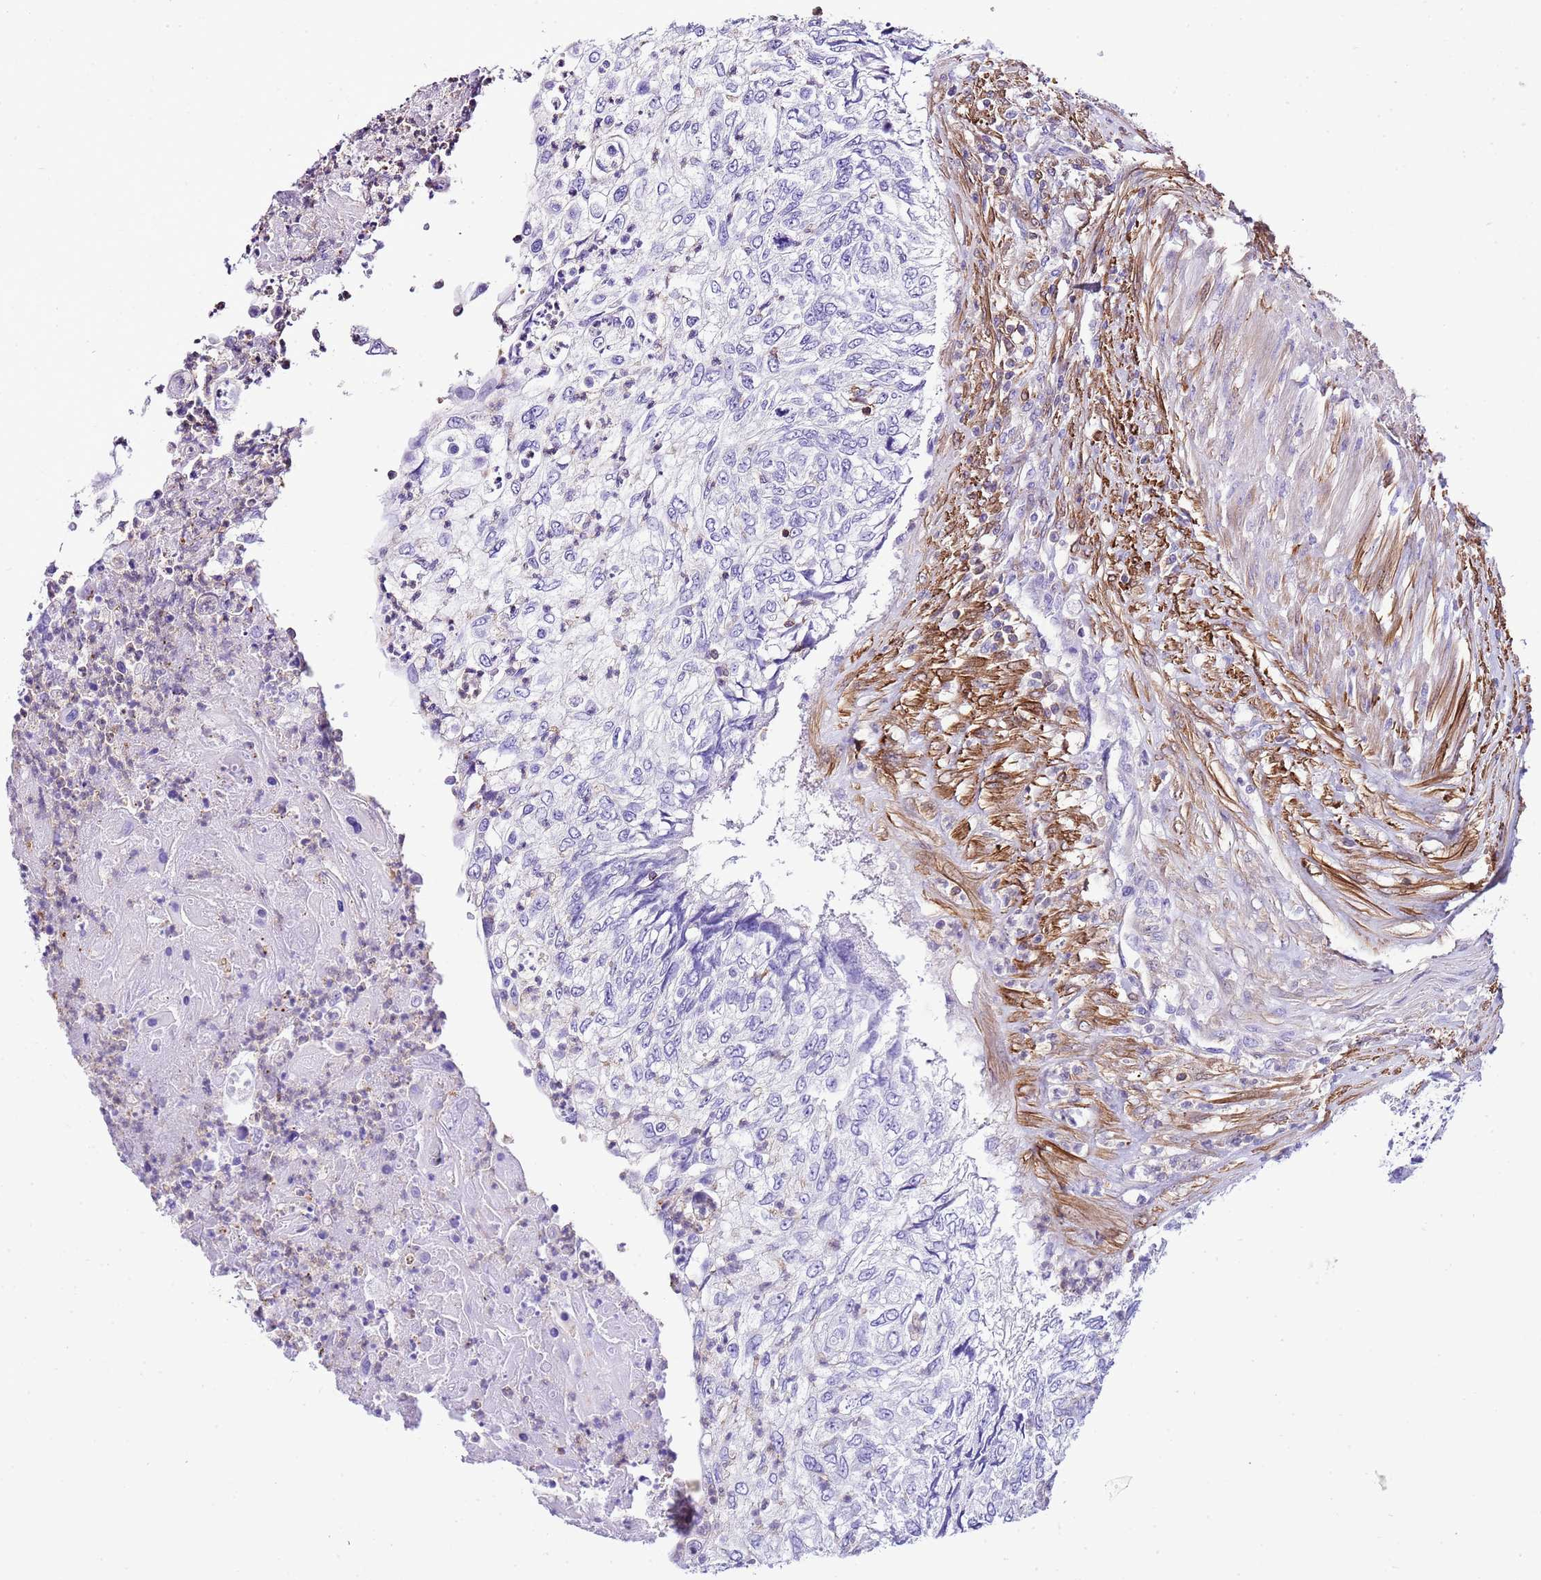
{"staining": {"intensity": "negative", "quantity": "none", "location": "none"}, "tissue": "urothelial cancer", "cell_type": "Tumor cells", "image_type": "cancer", "snomed": [{"axis": "morphology", "description": "Urothelial carcinoma, High grade"}, {"axis": "topography", "description": "Urinary bladder"}], "caption": "Photomicrograph shows no protein expression in tumor cells of urothelial carcinoma (high-grade) tissue.", "gene": "CNN2", "patient": {"sex": "female", "age": 60}}